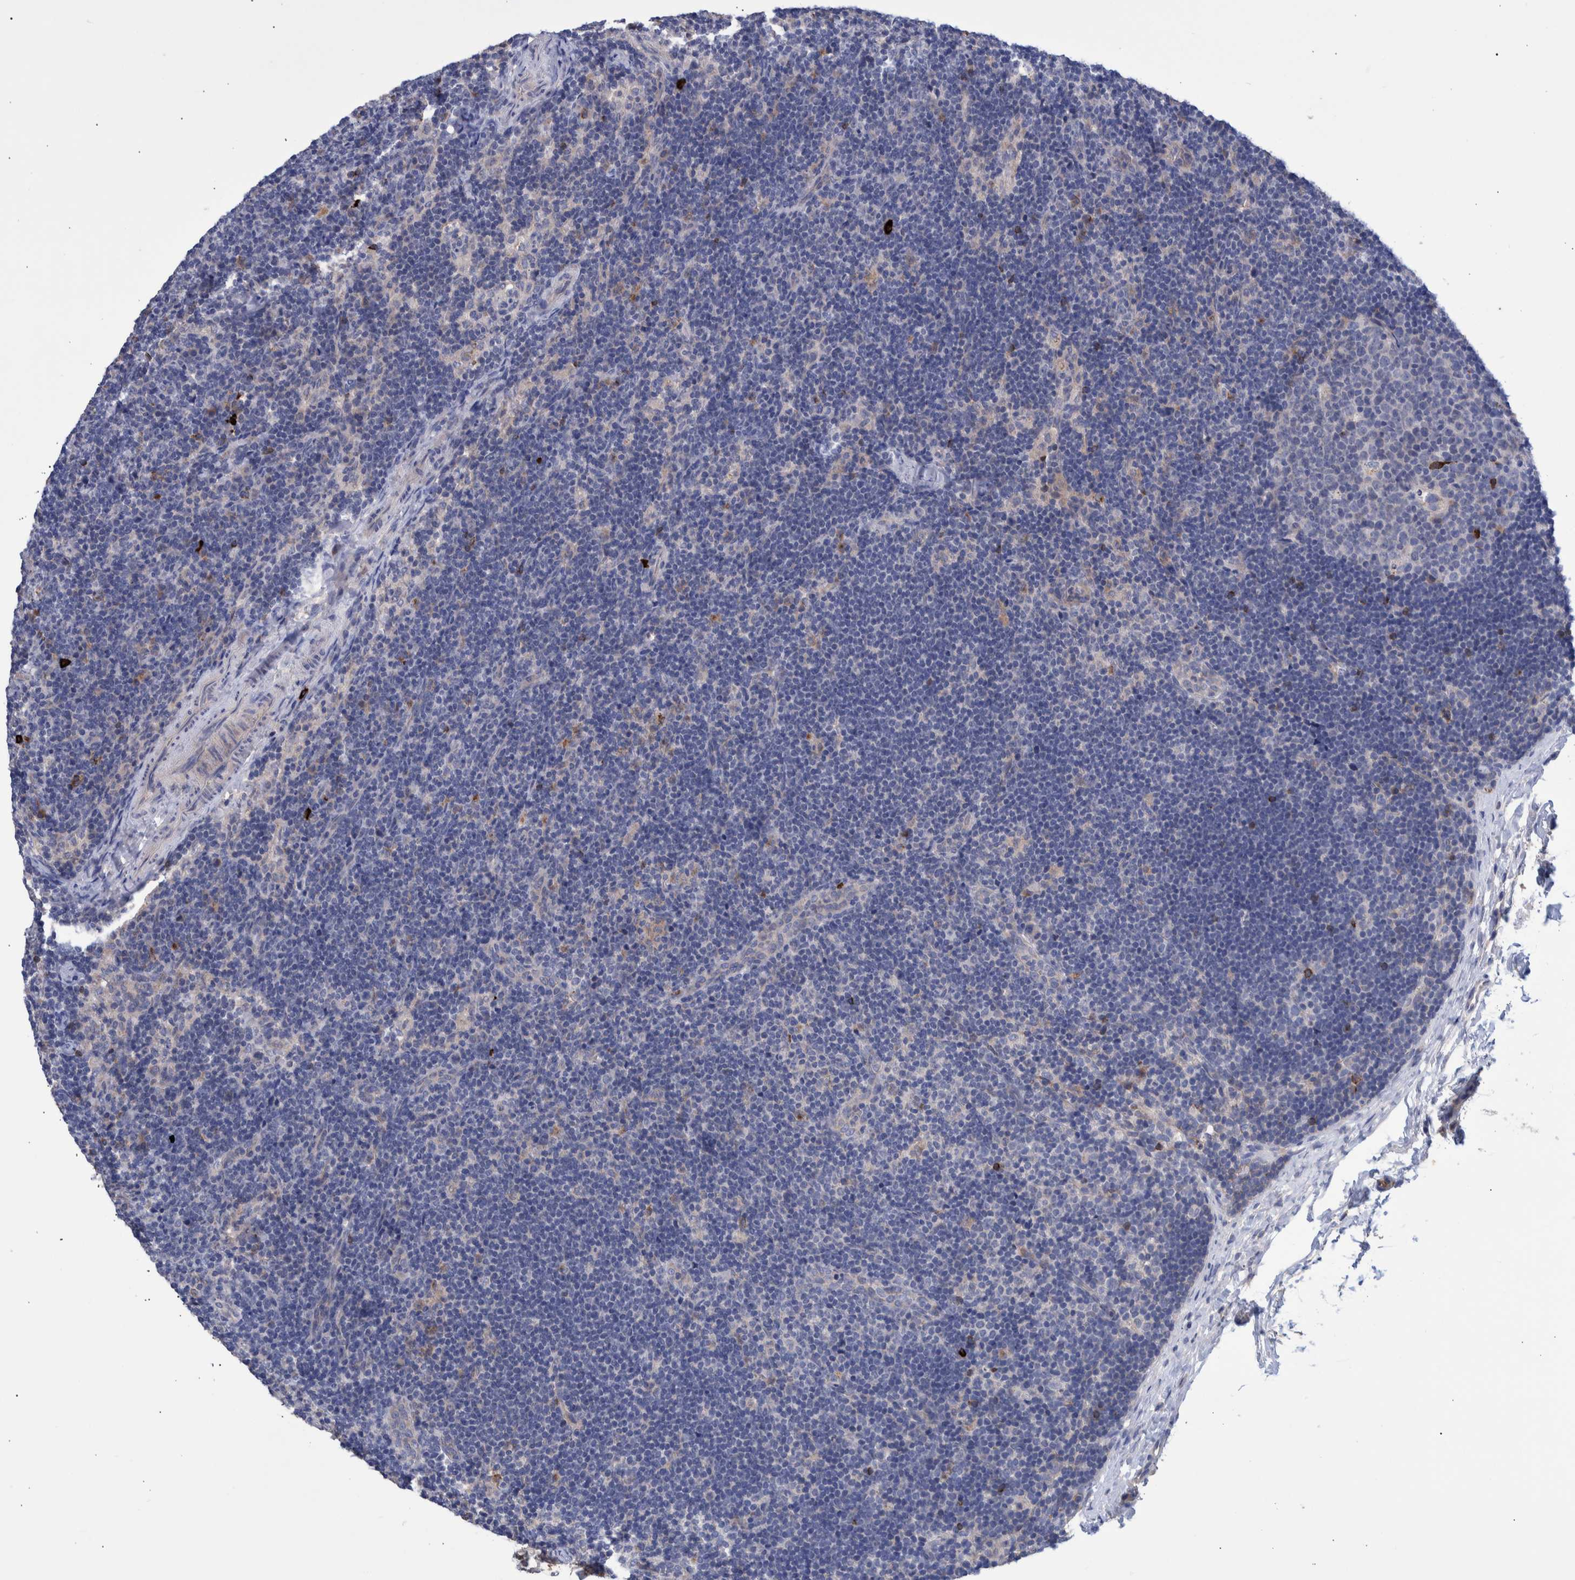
{"staining": {"intensity": "negative", "quantity": "none", "location": "none"}, "tissue": "lymph node", "cell_type": "Germinal center cells", "image_type": "normal", "snomed": [{"axis": "morphology", "description": "Normal tissue, NOS"}, {"axis": "topography", "description": "Lymph node"}], "caption": "The immunohistochemistry (IHC) image has no significant expression in germinal center cells of lymph node.", "gene": "DLL4", "patient": {"sex": "female", "age": 22}}